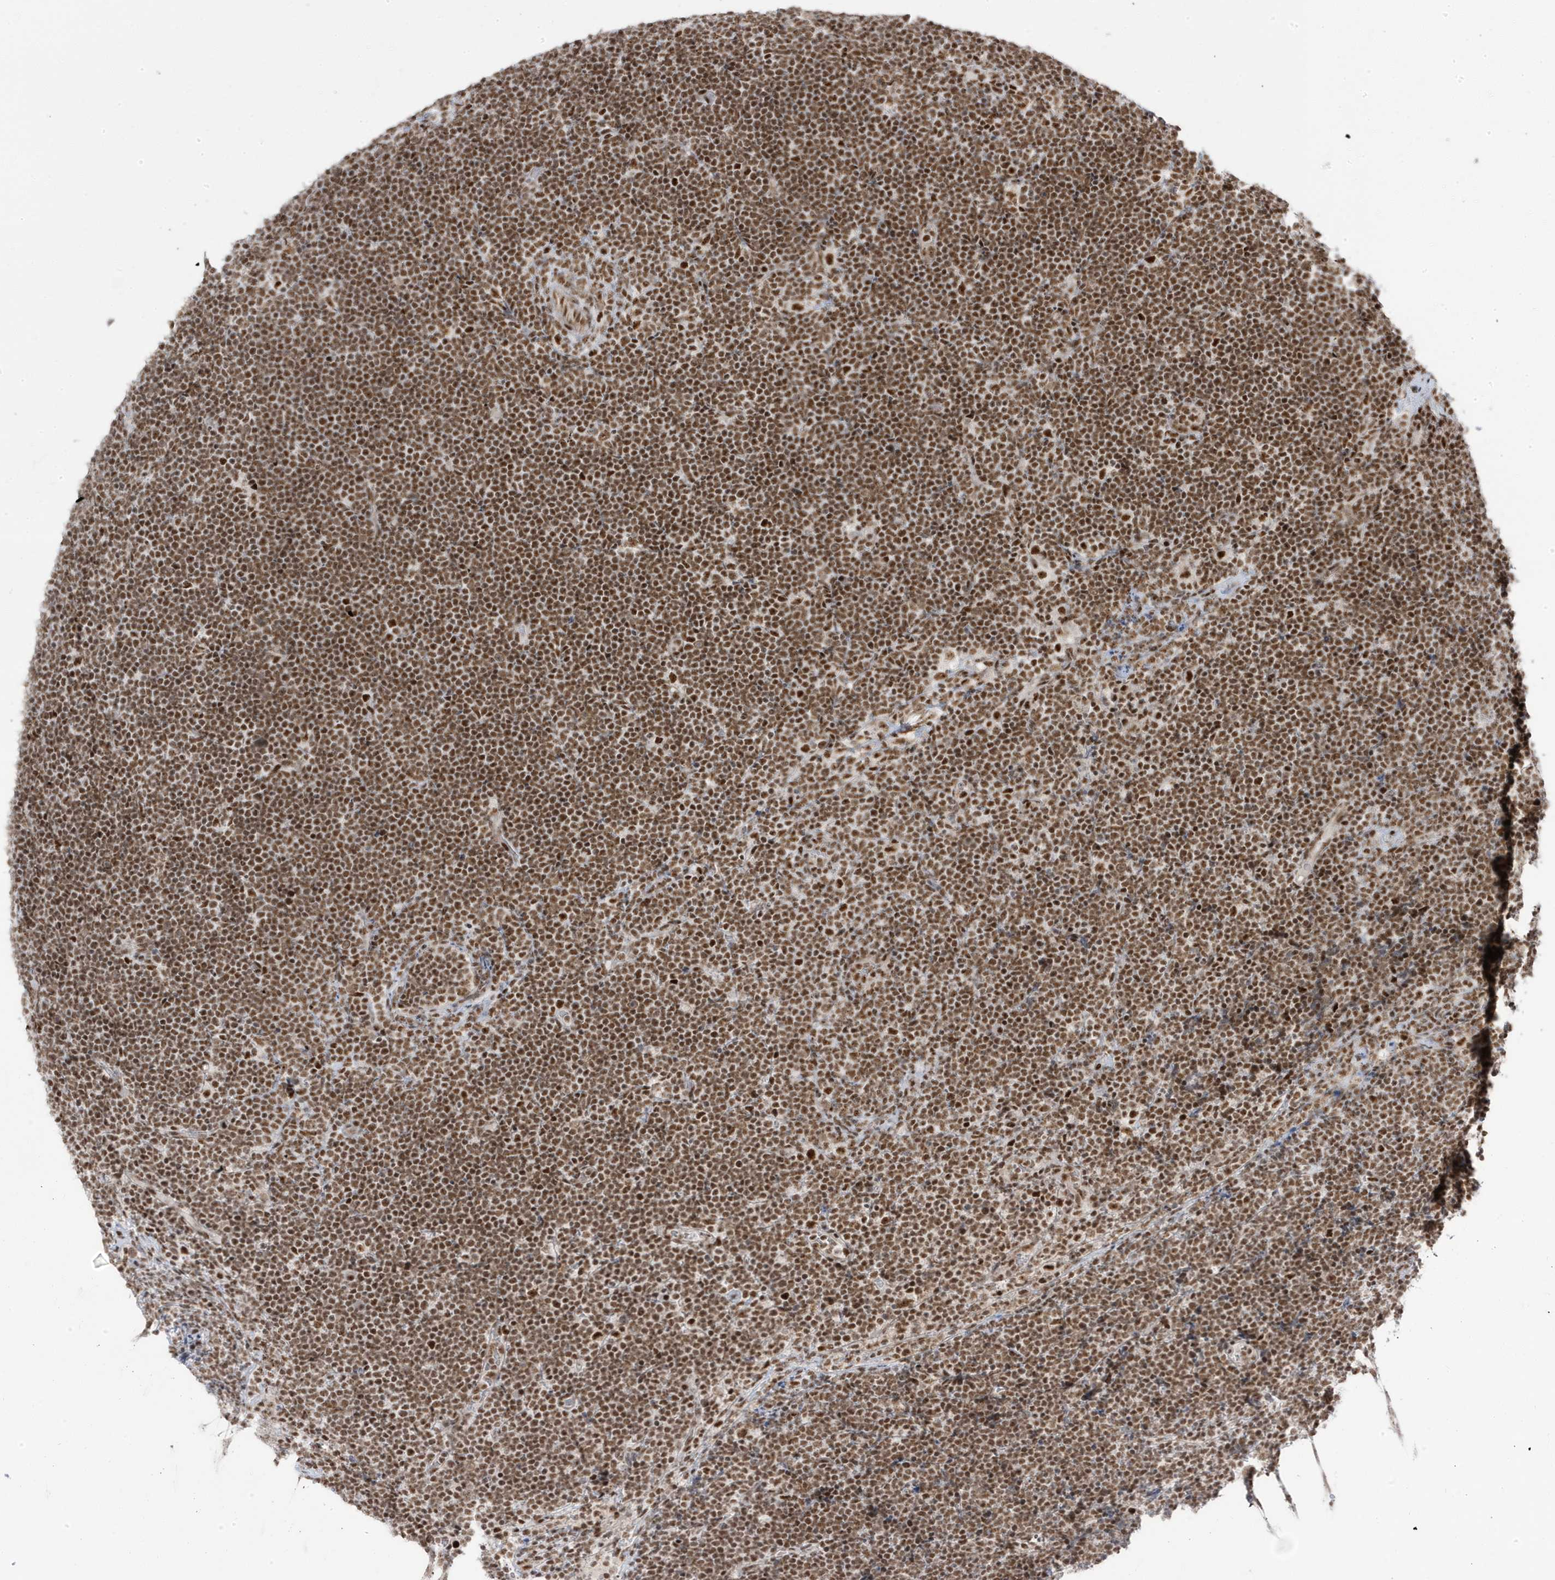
{"staining": {"intensity": "strong", "quantity": ">75%", "location": "nuclear"}, "tissue": "lymphoma", "cell_type": "Tumor cells", "image_type": "cancer", "snomed": [{"axis": "morphology", "description": "Malignant lymphoma, non-Hodgkin's type, High grade"}, {"axis": "topography", "description": "Lymph node"}], "caption": "Approximately >75% of tumor cells in high-grade malignant lymphoma, non-Hodgkin's type display strong nuclear protein staining as visualized by brown immunohistochemical staining.", "gene": "MTREX", "patient": {"sex": "male", "age": 13}}